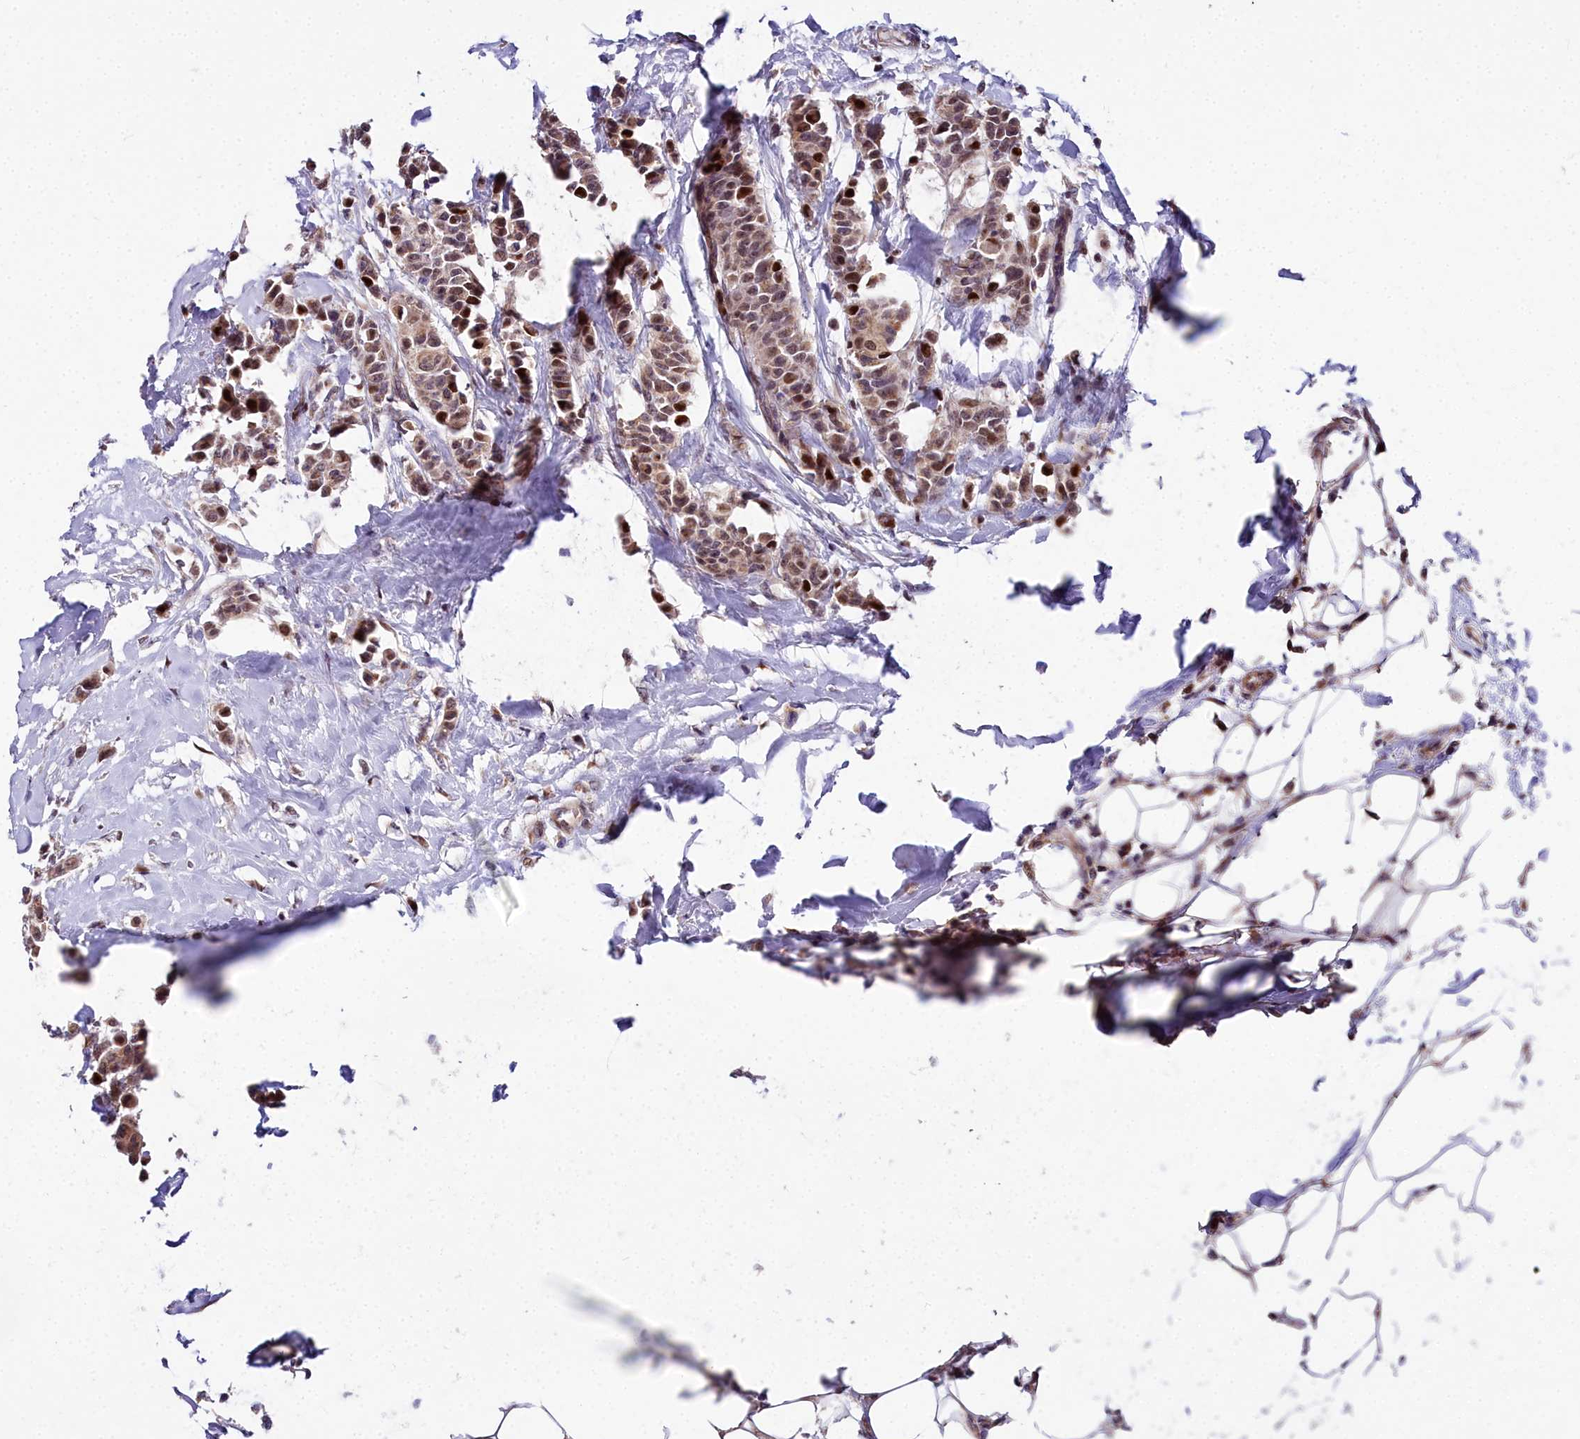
{"staining": {"intensity": "moderate", "quantity": ">75%", "location": "cytoplasmic/membranous,nuclear"}, "tissue": "breast cancer", "cell_type": "Tumor cells", "image_type": "cancer", "snomed": [{"axis": "morphology", "description": "Duct carcinoma"}, {"axis": "topography", "description": "Breast"}], "caption": "Protein analysis of breast intraductal carcinoma tissue reveals moderate cytoplasmic/membranous and nuclear staining in about >75% of tumor cells. The protein of interest is shown in brown color, while the nuclei are stained blue.", "gene": "AP1M1", "patient": {"sex": "female", "age": 40}}